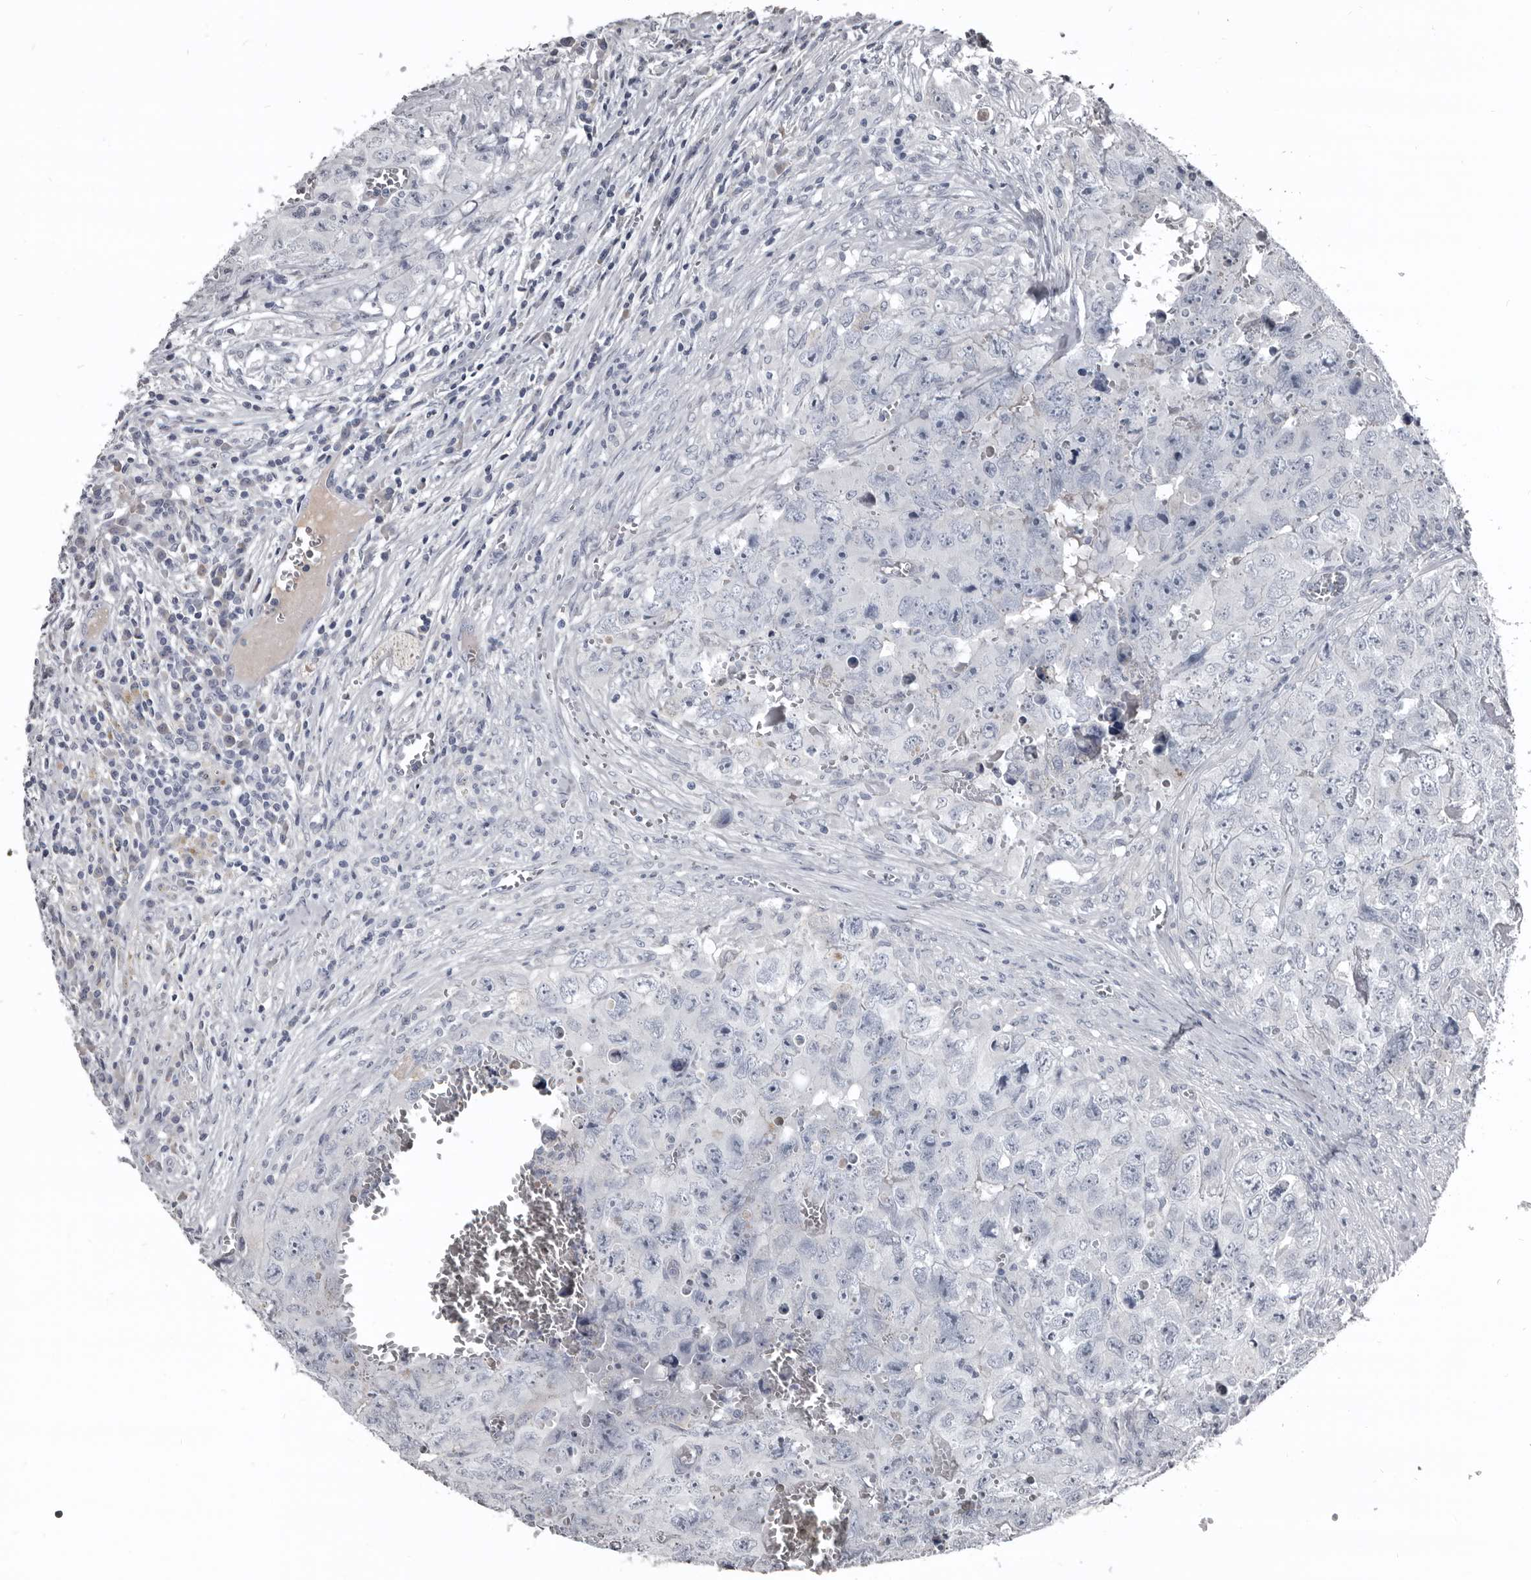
{"staining": {"intensity": "negative", "quantity": "none", "location": "none"}, "tissue": "testis cancer", "cell_type": "Tumor cells", "image_type": "cancer", "snomed": [{"axis": "morphology", "description": "Seminoma, NOS"}, {"axis": "morphology", "description": "Carcinoma, Embryonal, NOS"}, {"axis": "topography", "description": "Testis"}], "caption": "There is no significant expression in tumor cells of seminoma (testis). Brightfield microscopy of immunohistochemistry (IHC) stained with DAB (brown) and hematoxylin (blue), captured at high magnification.", "gene": "GREB1", "patient": {"sex": "male", "age": 43}}